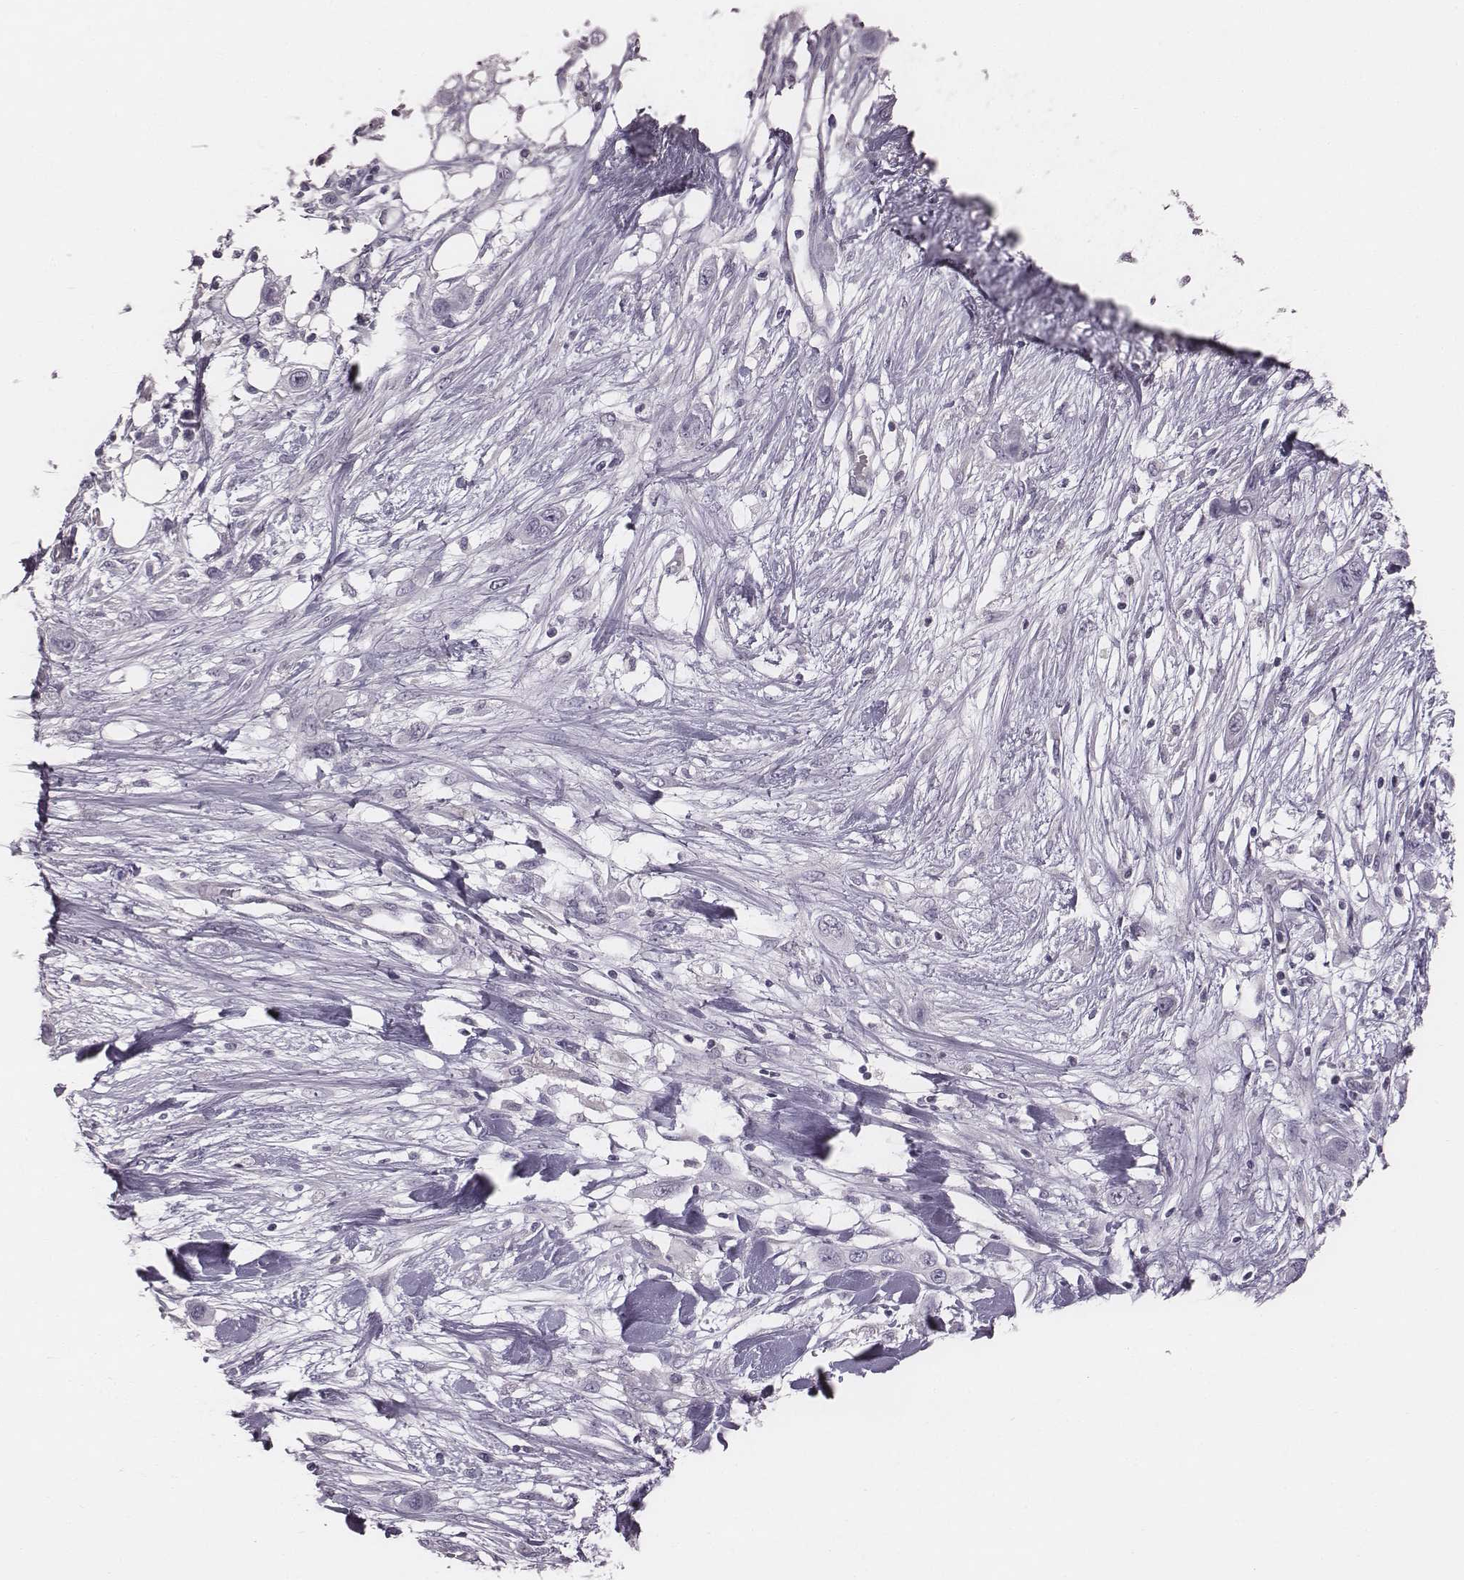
{"staining": {"intensity": "negative", "quantity": "none", "location": "none"}, "tissue": "skin cancer", "cell_type": "Tumor cells", "image_type": "cancer", "snomed": [{"axis": "morphology", "description": "Squamous cell carcinoma, NOS"}, {"axis": "topography", "description": "Skin"}], "caption": "The image exhibits no staining of tumor cells in skin squamous cell carcinoma.", "gene": "PDE8B", "patient": {"sex": "male", "age": 79}}